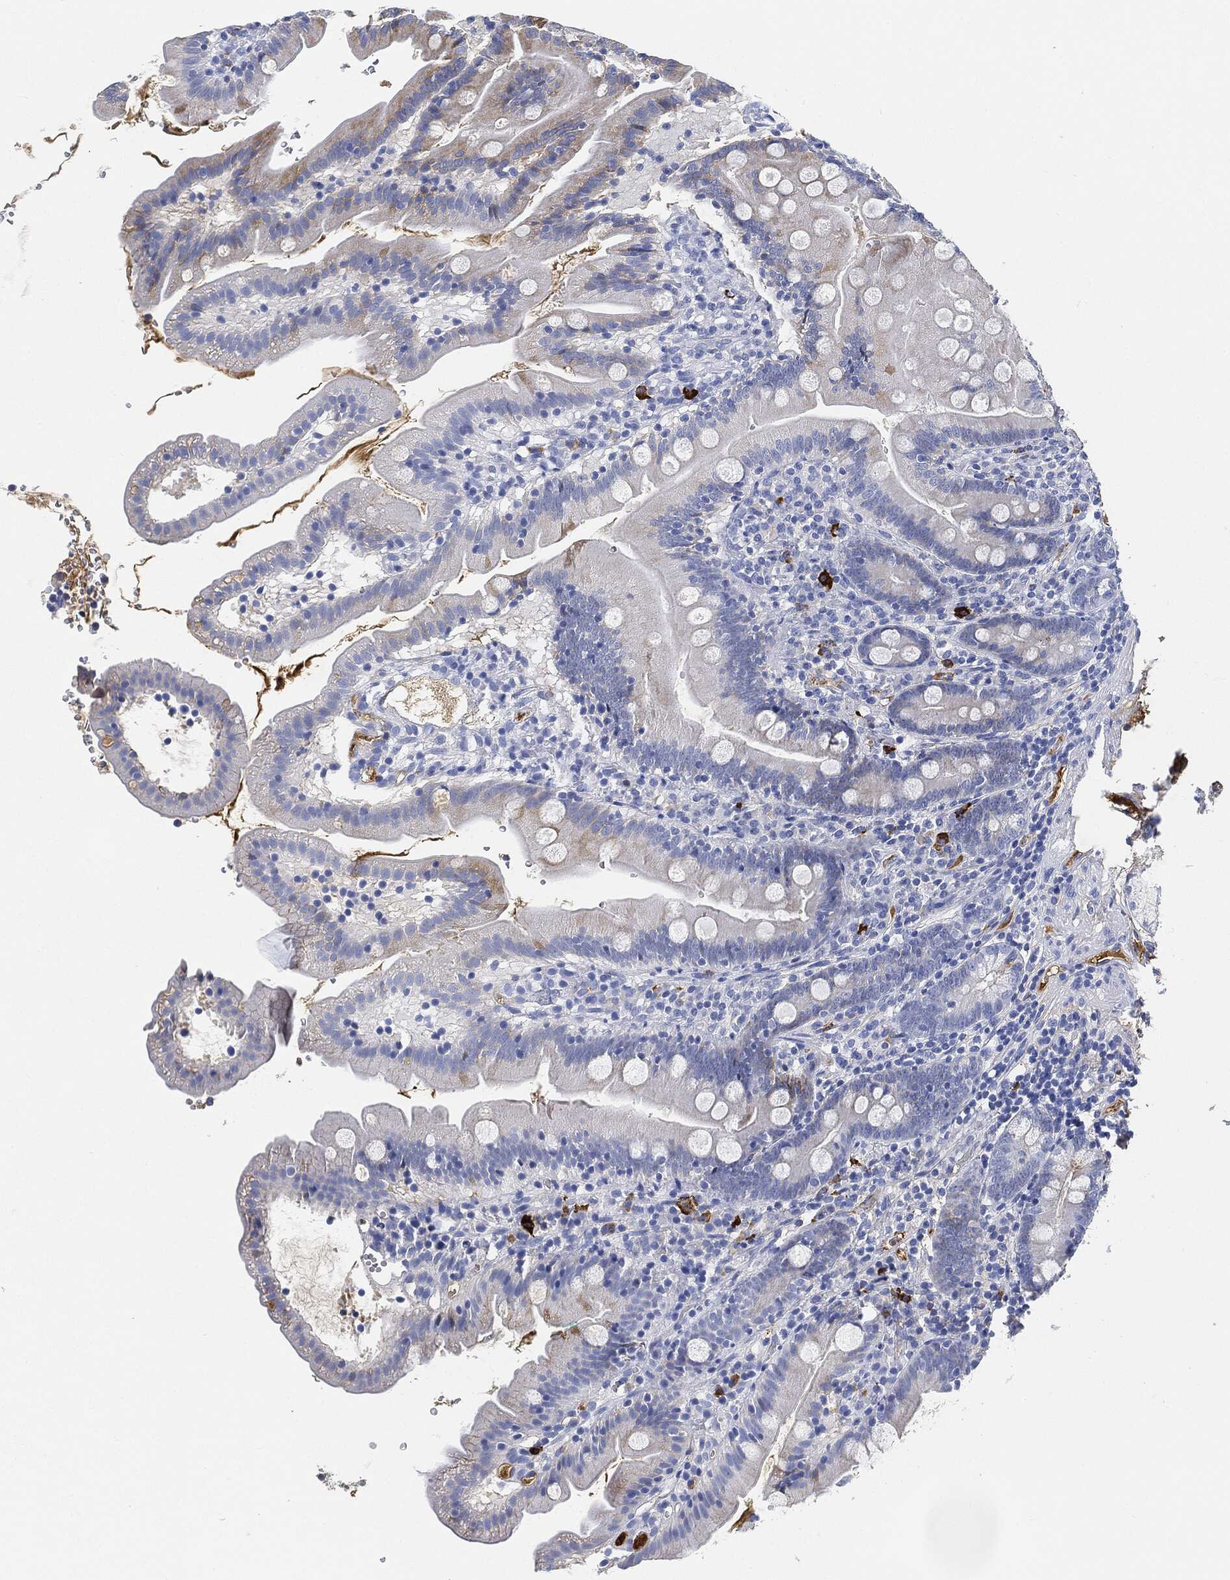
{"staining": {"intensity": "weak", "quantity": "25%-75%", "location": "cytoplasmic/membranous"}, "tissue": "duodenum", "cell_type": "Glandular cells", "image_type": "normal", "snomed": [{"axis": "morphology", "description": "Normal tissue, NOS"}, {"axis": "topography", "description": "Duodenum"}], "caption": "DAB immunohistochemical staining of benign duodenum demonstrates weak cytoplasmic/membranous protein staining in about 25%-75% of glandular cells. (Brightfield microscopy of DAB IHC at high magnification).", "gene": "IGLV6", "patient": {"sex": "female", "age": 67}}